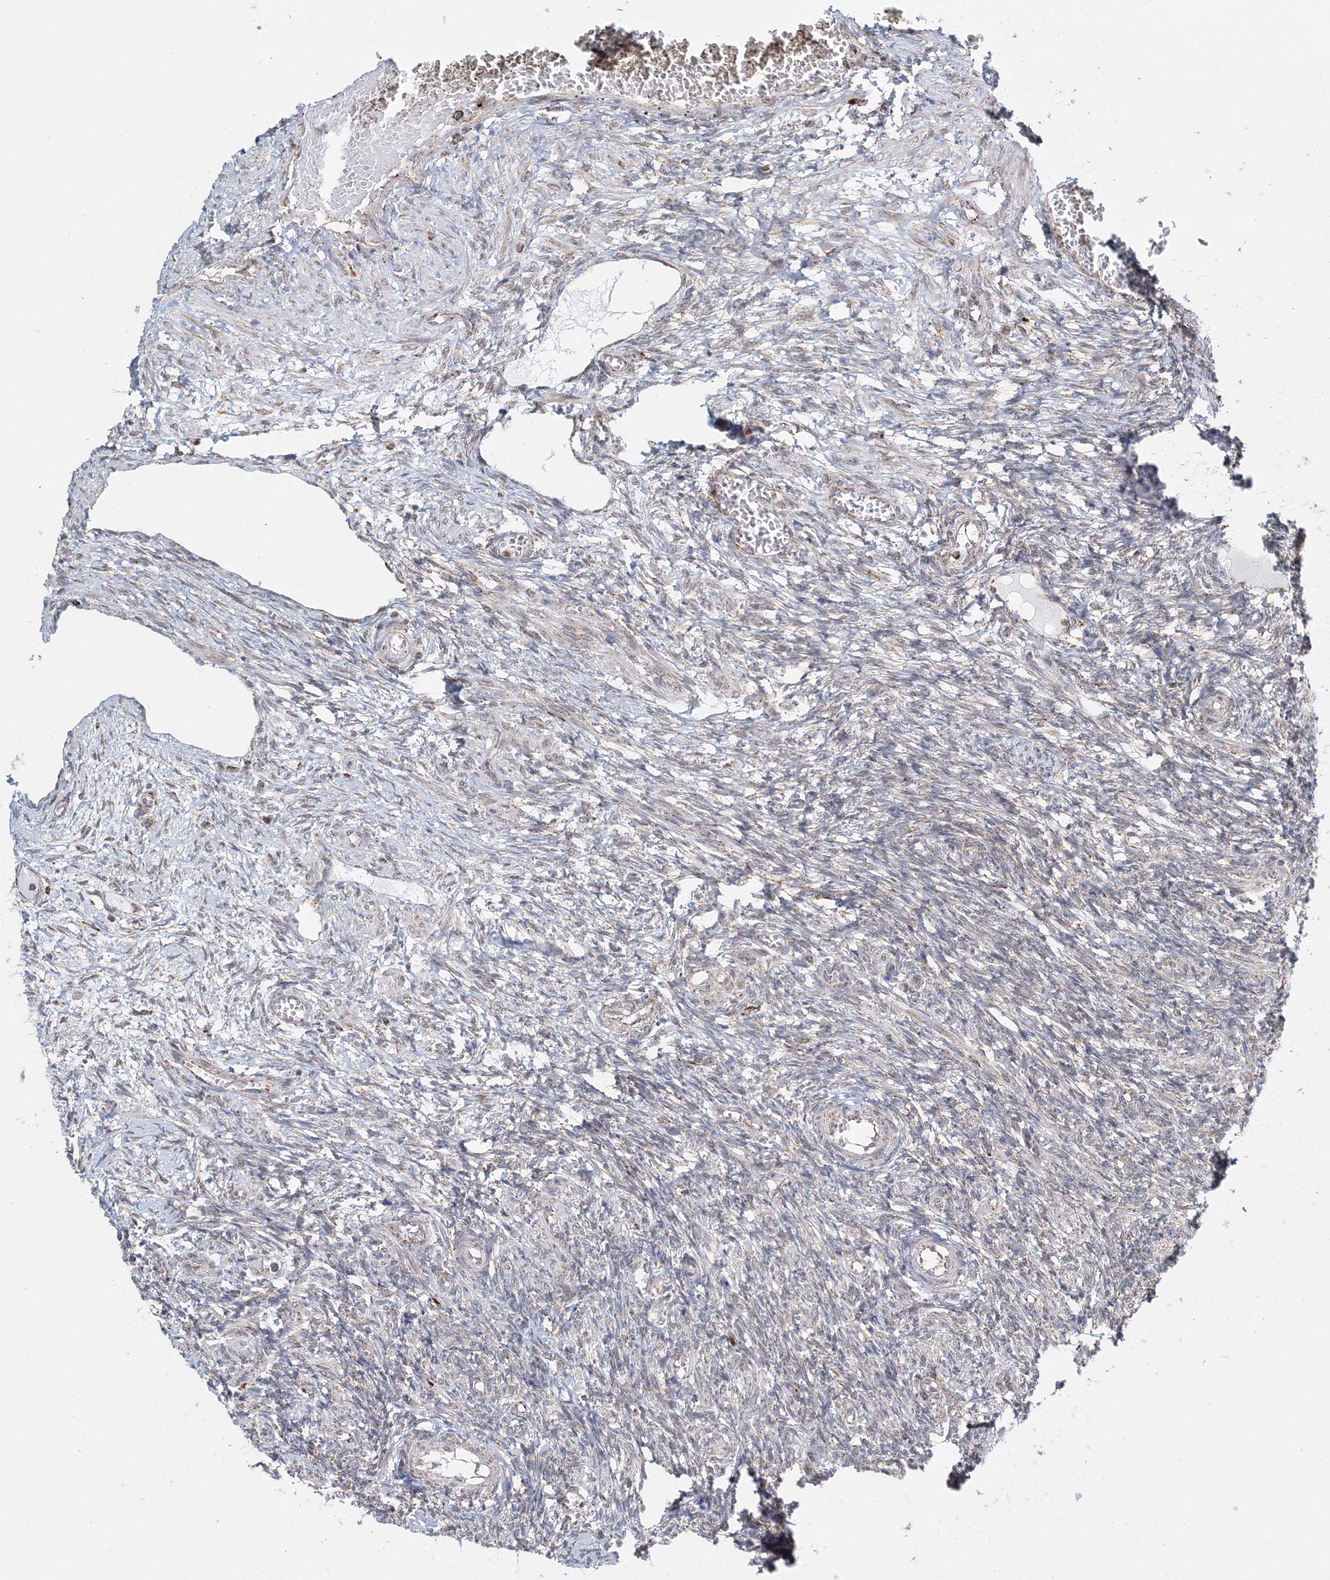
{"staining": {"intensity": "negative", "quantity": "none", "location": "none"}, "tissue": "ovary", "cell_type": "Ovarian stroma cells", "image_type": "normal", "snomed": [{"axis": "morphology", "description": "Normal tissue, NOS"}, {"axis": "topography", "description": "Ovary"}], "caption": "A photomicrograph of ovary stained for a protein demonstrates no brown staining in ovarian stroma cells.", "gene": "PSMD6", "patient": {"sex": "female", "age": 27}}